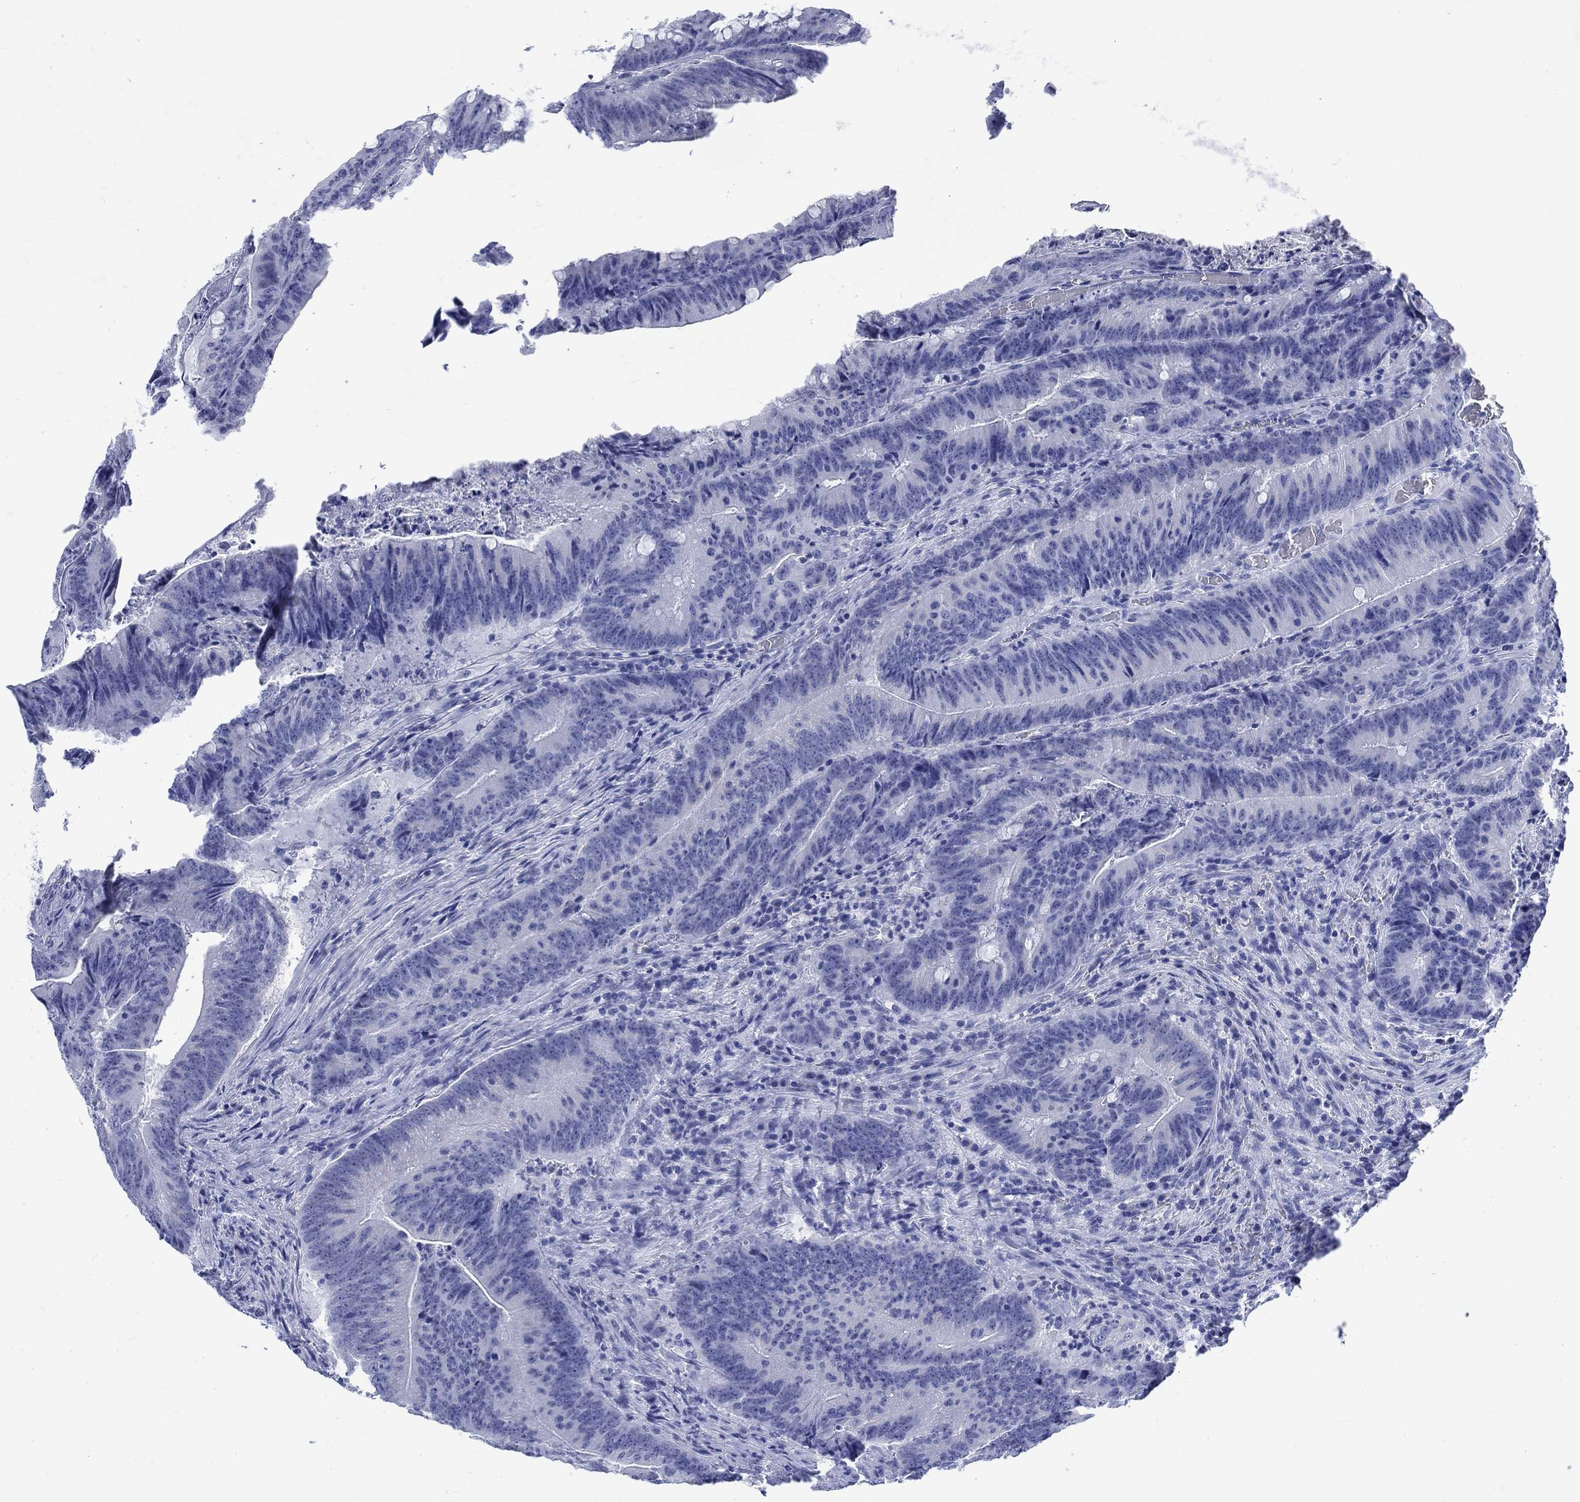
{"staining": {"intensity": "negative", "quantity": "none", "location": "none"}, "tissue": "colorectal cancer", "cell_type": "Tumor cells", "image_type": "cancer", "snomed": [{"axis": "morphology", "description": "Adenocarcinoma, NOS"}, {"axis": "topography", "description": "Colon"}], "caption": "The image reveals no staining of tumor cells in adenocarcinoma (colorectal).", "gene": "KRT76", "patient": {"sex": "female", "age": 87}}